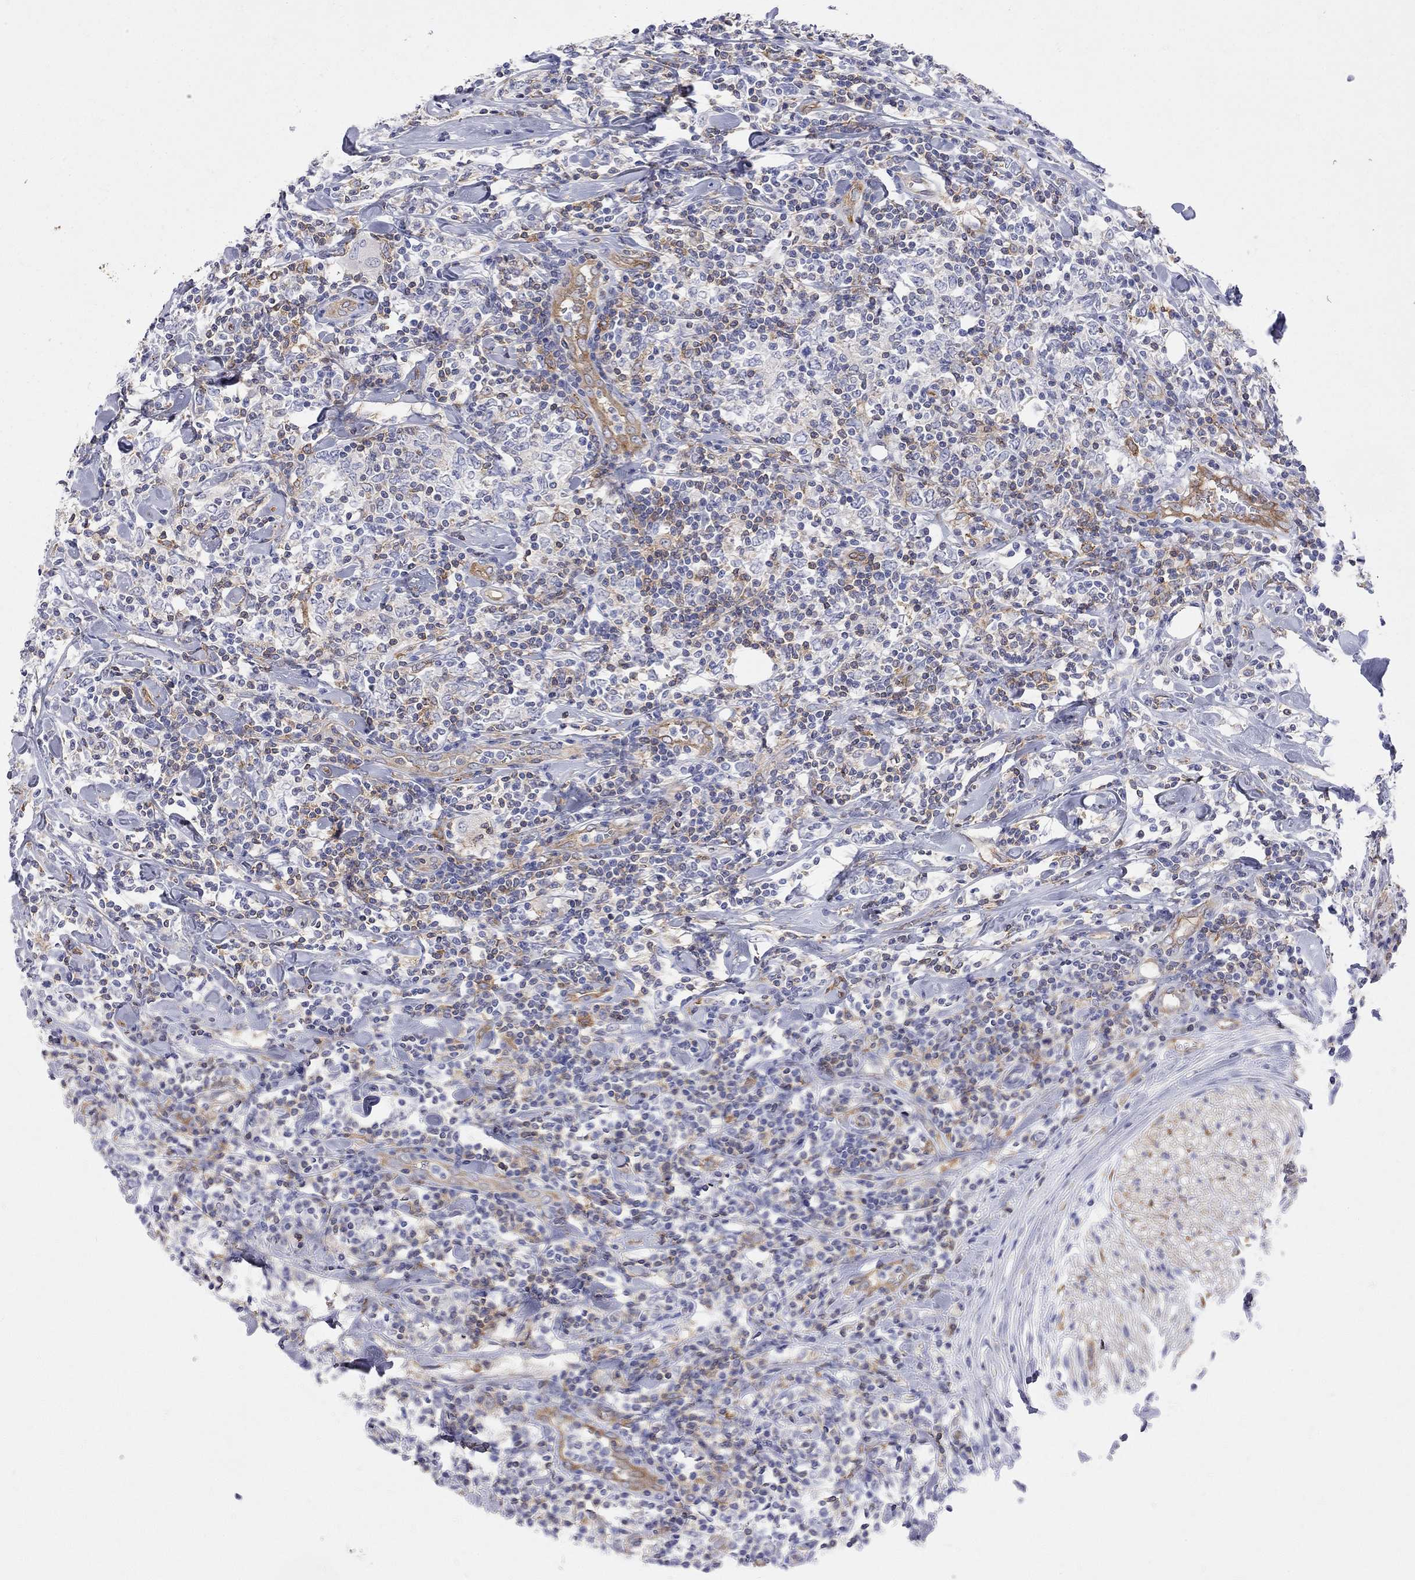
{"staining": {"intensity": "negative", "quantity": "none", "location": "none"}, "tissue": "lymphoma", "cell_type": "Tumor cells", "image_type": "cancer", "snomed": [{"axis": "morphology", "description": "Malignant lymphoma, non-Hodgkin's type, High grade"}, {"axis": "topography", "description": "Lymph node"}], "caption": "This image is of lymphoma stained with immunohistochemistry to label a protein in brown with the nuclei are counter-stained blue. There is no staining in tumor cells.", "gene": "ABI3", "patient": {"sex": "female", "age": 84}}